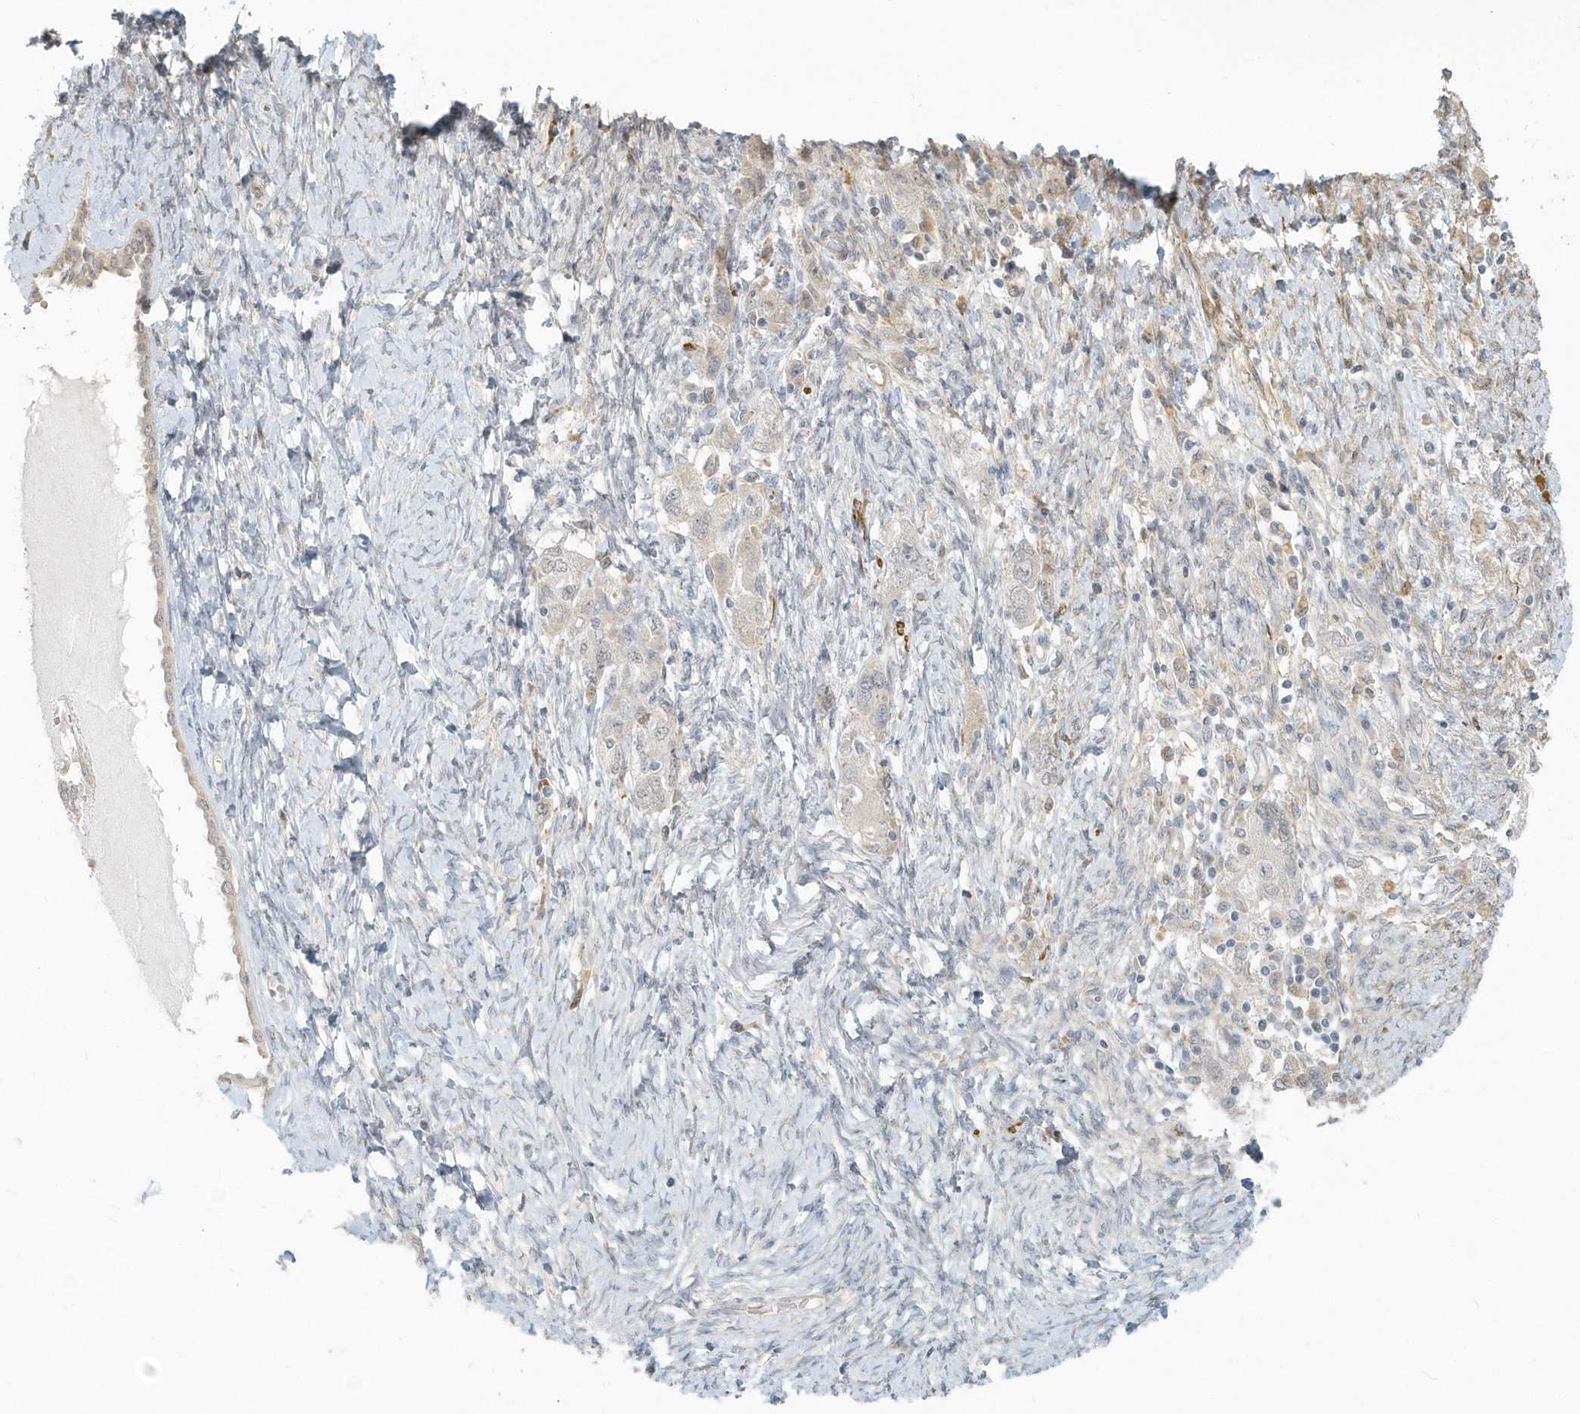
{"staining": {"intensity": "negative", "quantity": "none", "location": "none"}, "tissue": "ovarian cancer", "cell_type": "Tumor cells", "image_type": "cancer", "snomed": [{"axis": "morphology", "description": "Carcinoma, NOS"}, {"axis": "morphology", "description": "Cystadenocarcinoma, serous, NOS"}, {"axis": "topography", "description": "Ovary"}], "caption": "IHC histopathology image of neoplastic tissue: ovarian carcinoma stained with DAB (3,3'-diaminobenzidine) reveals no significant protein staining in tumor cells.", "gene": "NAPB", "patient": {"sex": "female", "age": 69}}